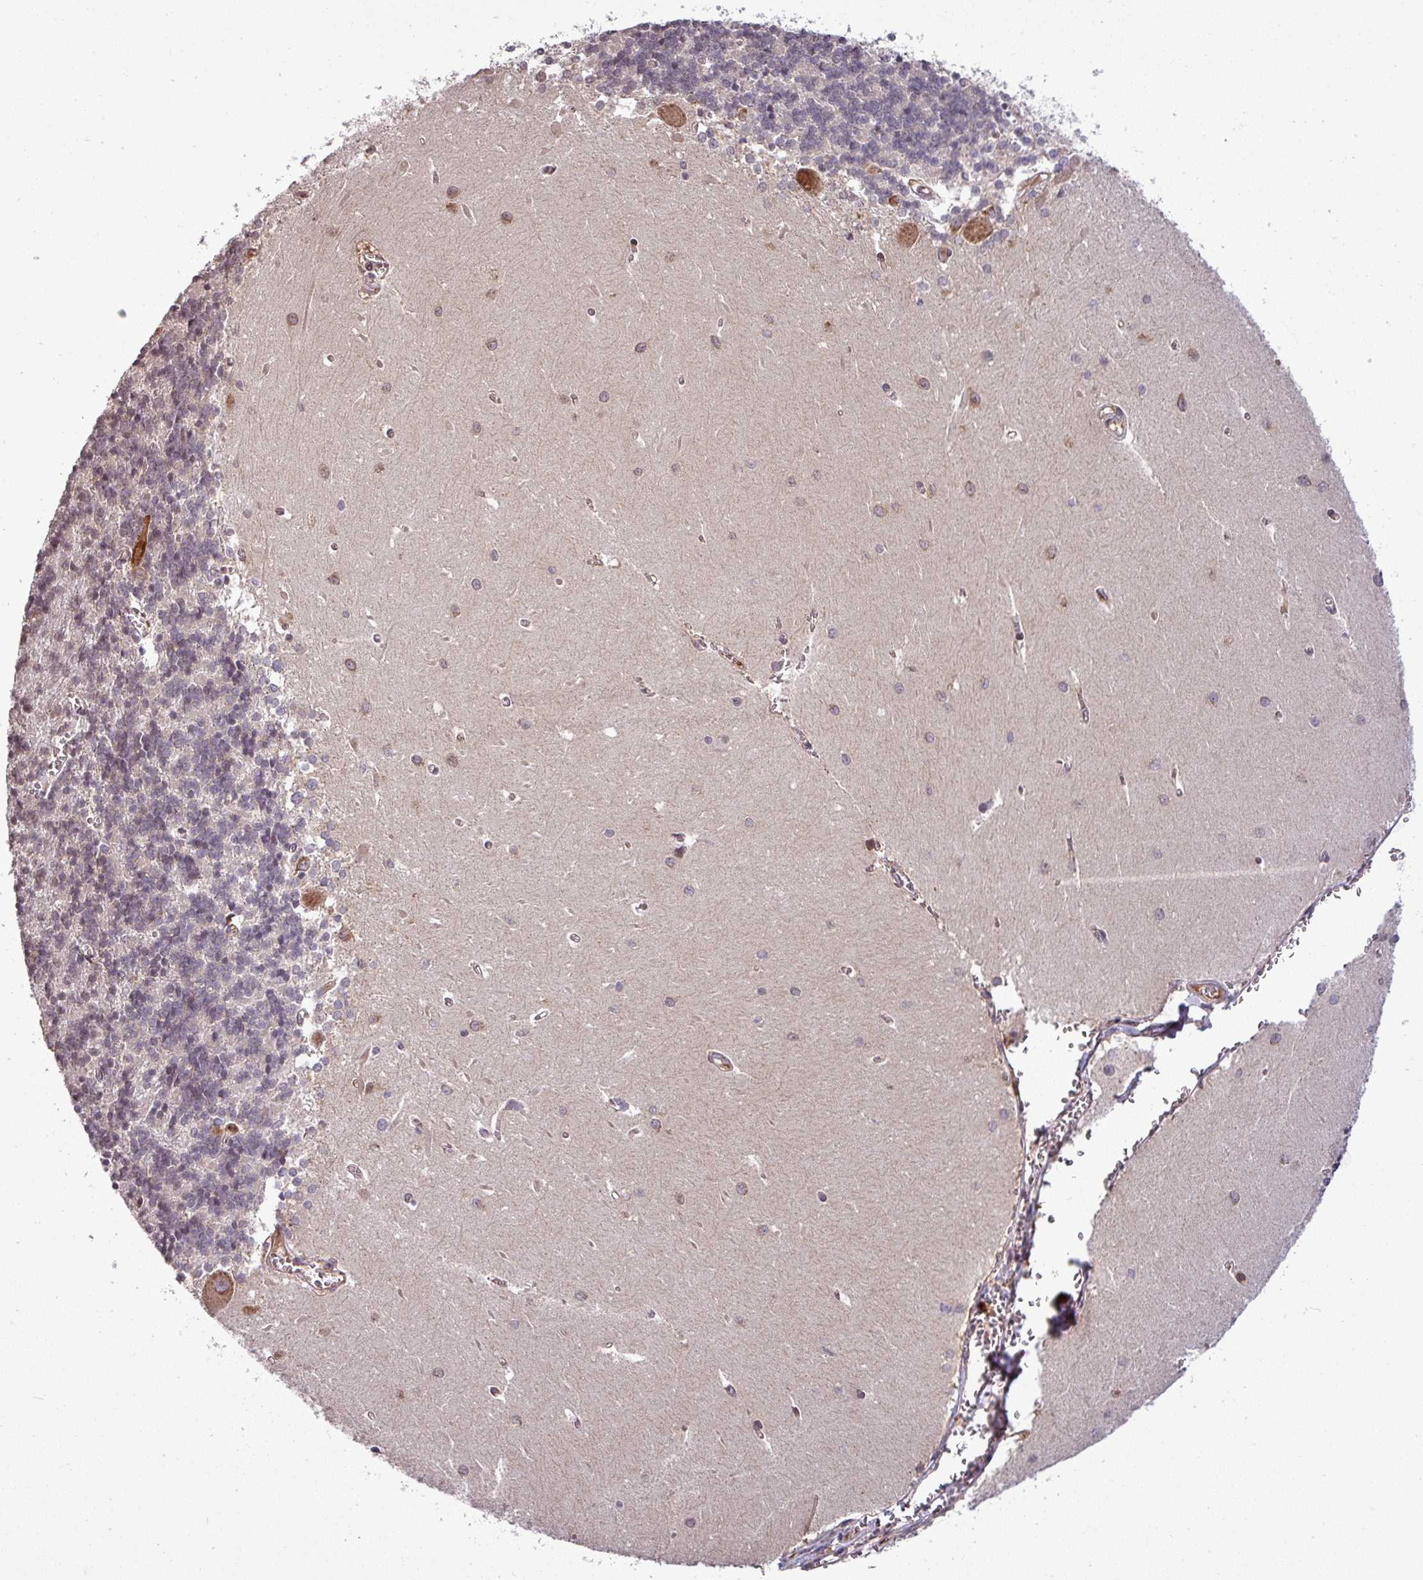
{"staining": {"intensity": "negative", "quantity": "none", "location": "none"}, "tissue": "cerebellum", "cell_type": "Cells in granular layer", "image_type": "normal", "snomed": [{"axis": "morphology", "description": "Normal tissue, NOS"}, {"axis": "topography", "description": "Cerebellum"}], "caption": "Immunohistochemical staining of unremarkable human cerebellum shows no significant staining in cells in granular layer.", "gene": "LRRC74B", "patient": {"sex": "male", "age": 37}}